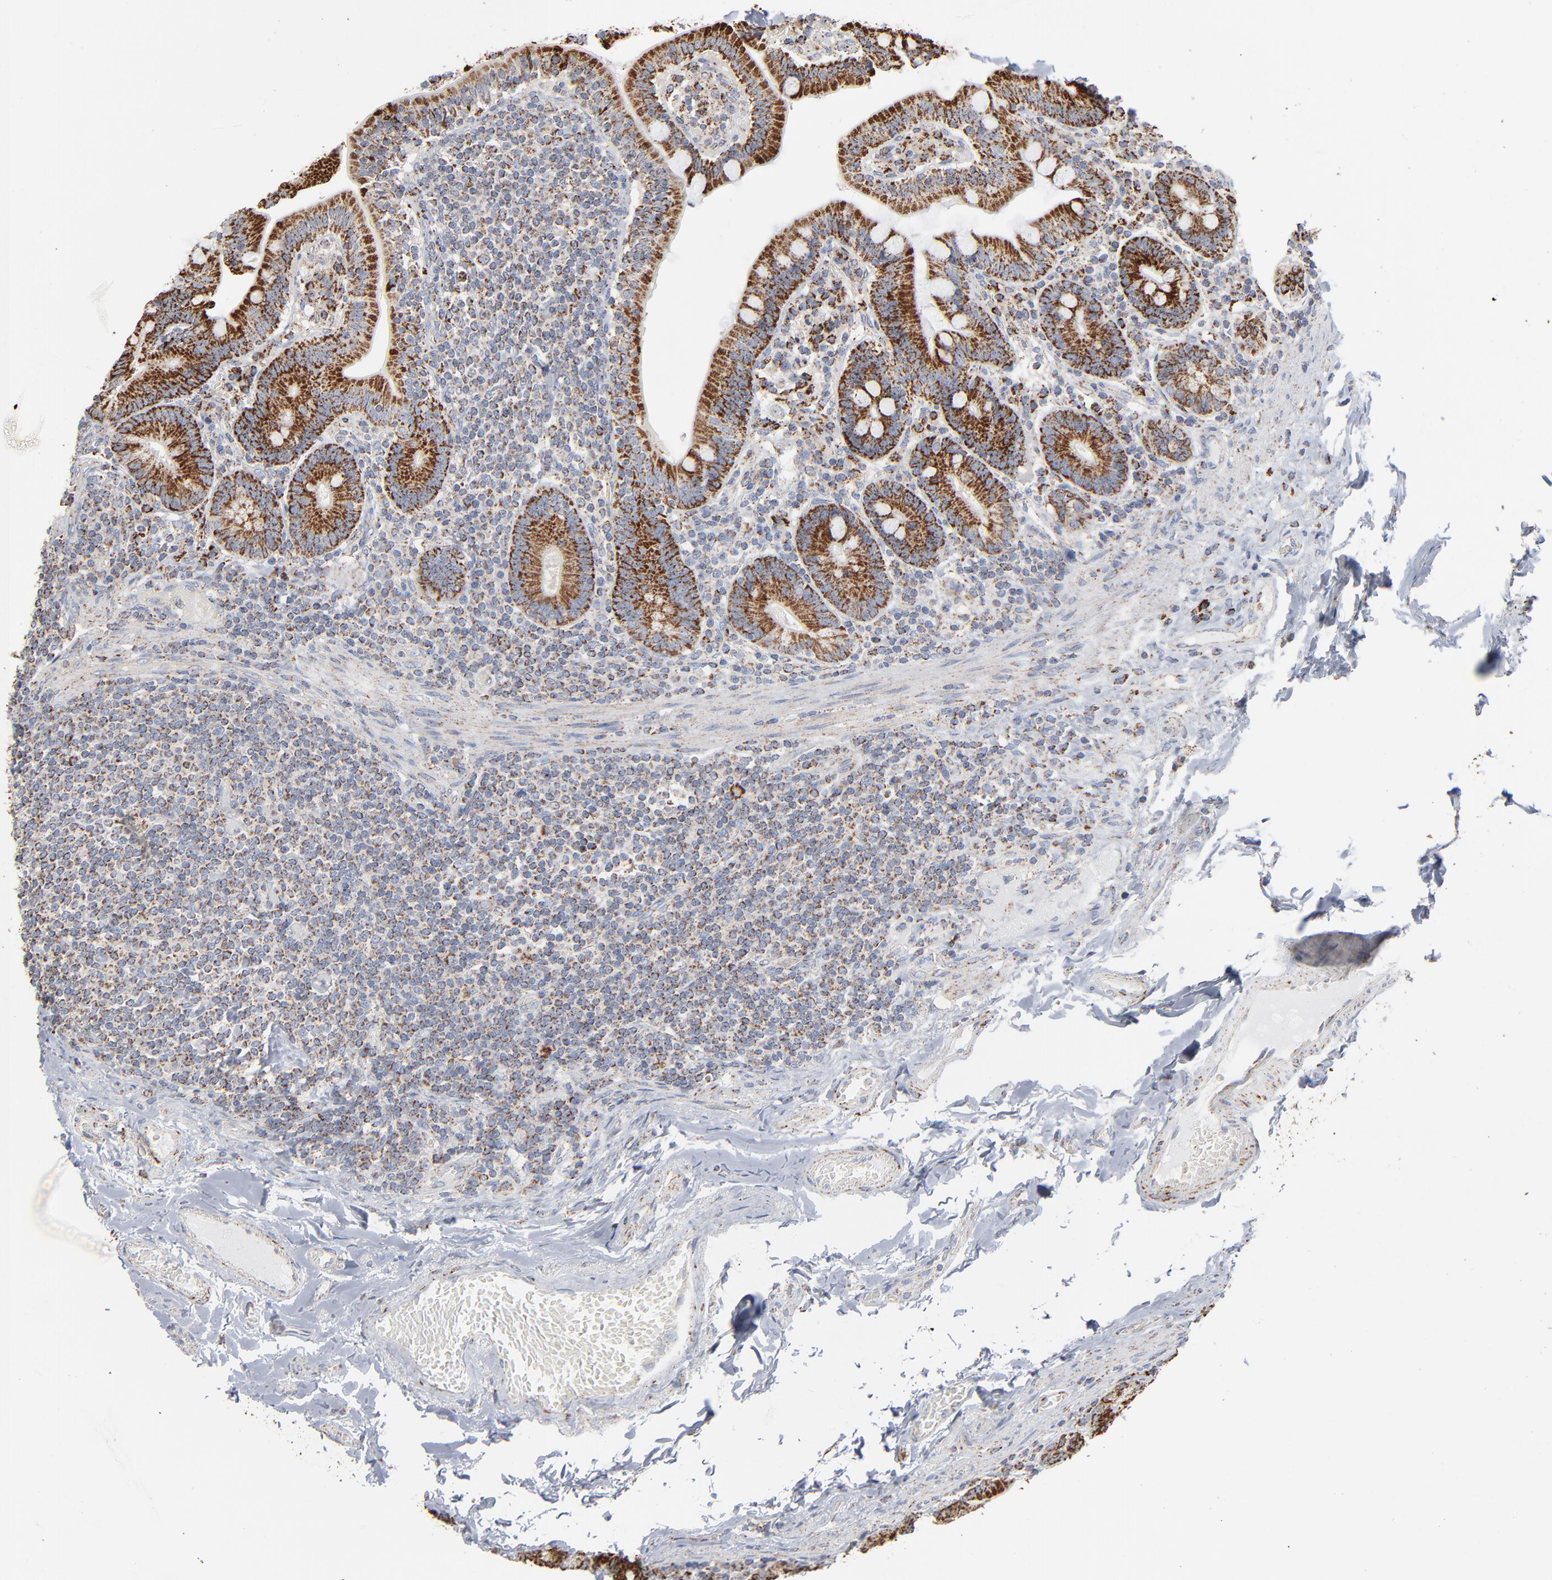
{"staining": {"intensity": "strong", "quantity": ">75%", "location": "cytoplasmic/membranous"}, "tissue": "duodenum", "cell_type": "Glandular cells", "image_type": "normal", "snomed": [{"axis": "morphology", "description": "Normal tissue, NOS"}, {"axis": "topography", "description": "Duodenum"}], "caption": "Immunohistochemistry (IHC) of benign human duodenum shows high levels of strong cytoplasmic/membranous positivity in about >75% of glandular cells. (Brightfield microscopy of DAB IHC at high magnification).", "gene": "UQCRC1", "patient": {"sex": "male", "age": 66}}